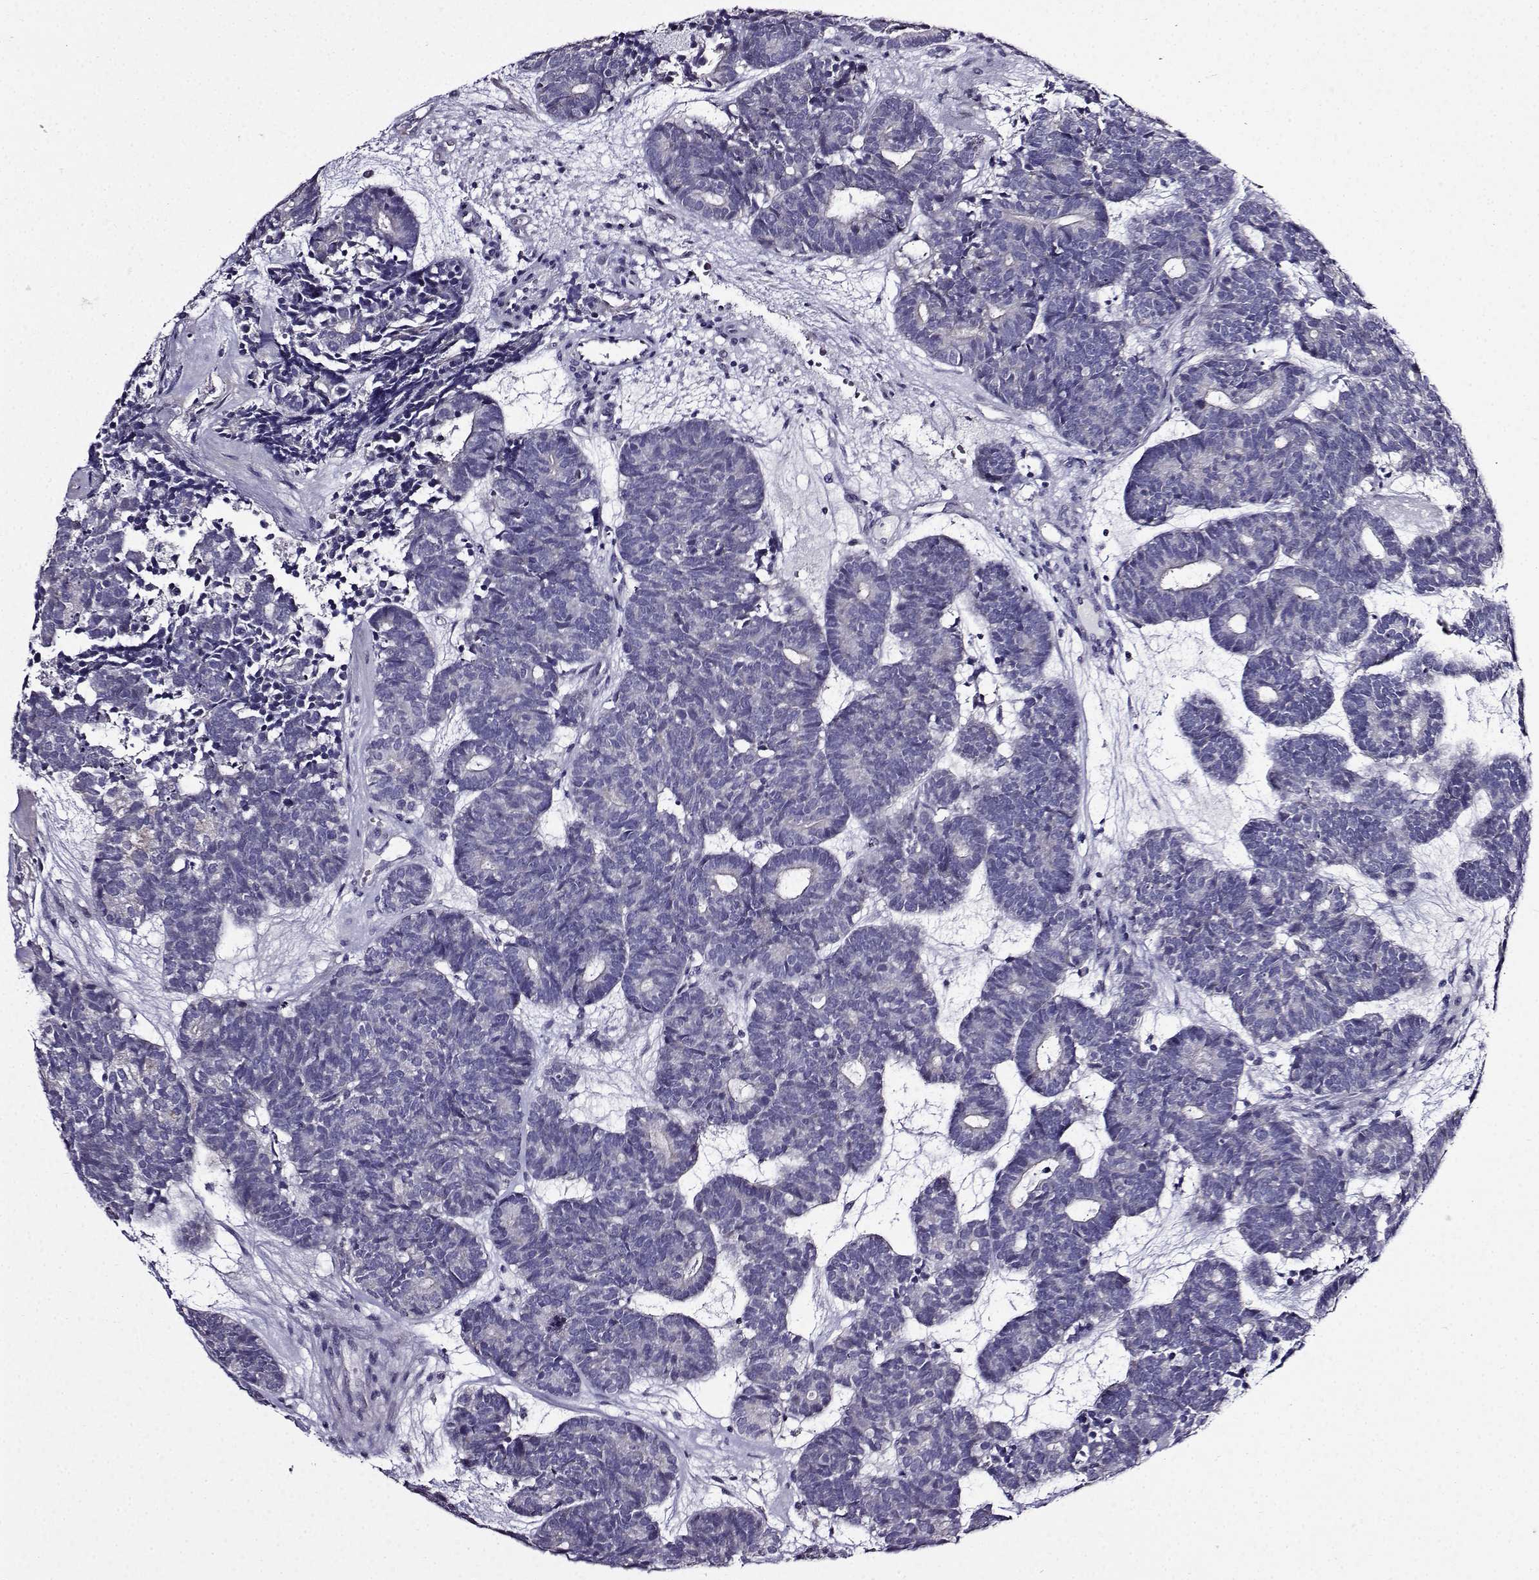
{"staining": {"intensity": "negative", "quantity": "none", "location": "none"}, "tissue": "head and neck cancer", "cell_type": "Tumor cells", "image_type": "cancer", "snomed": [{"axis": "morphology", "description": "Adenocarcinoma, NOS"}, {"axis": "topography", "description": "Head-Neck"}], "caption": "Histopathology image shows no protein staining in tumor cells of head and neck cancer (adenocarcinoma) tissue.", "gene": "TMEM266", "patient": {"sex": "female", "age": 81}}